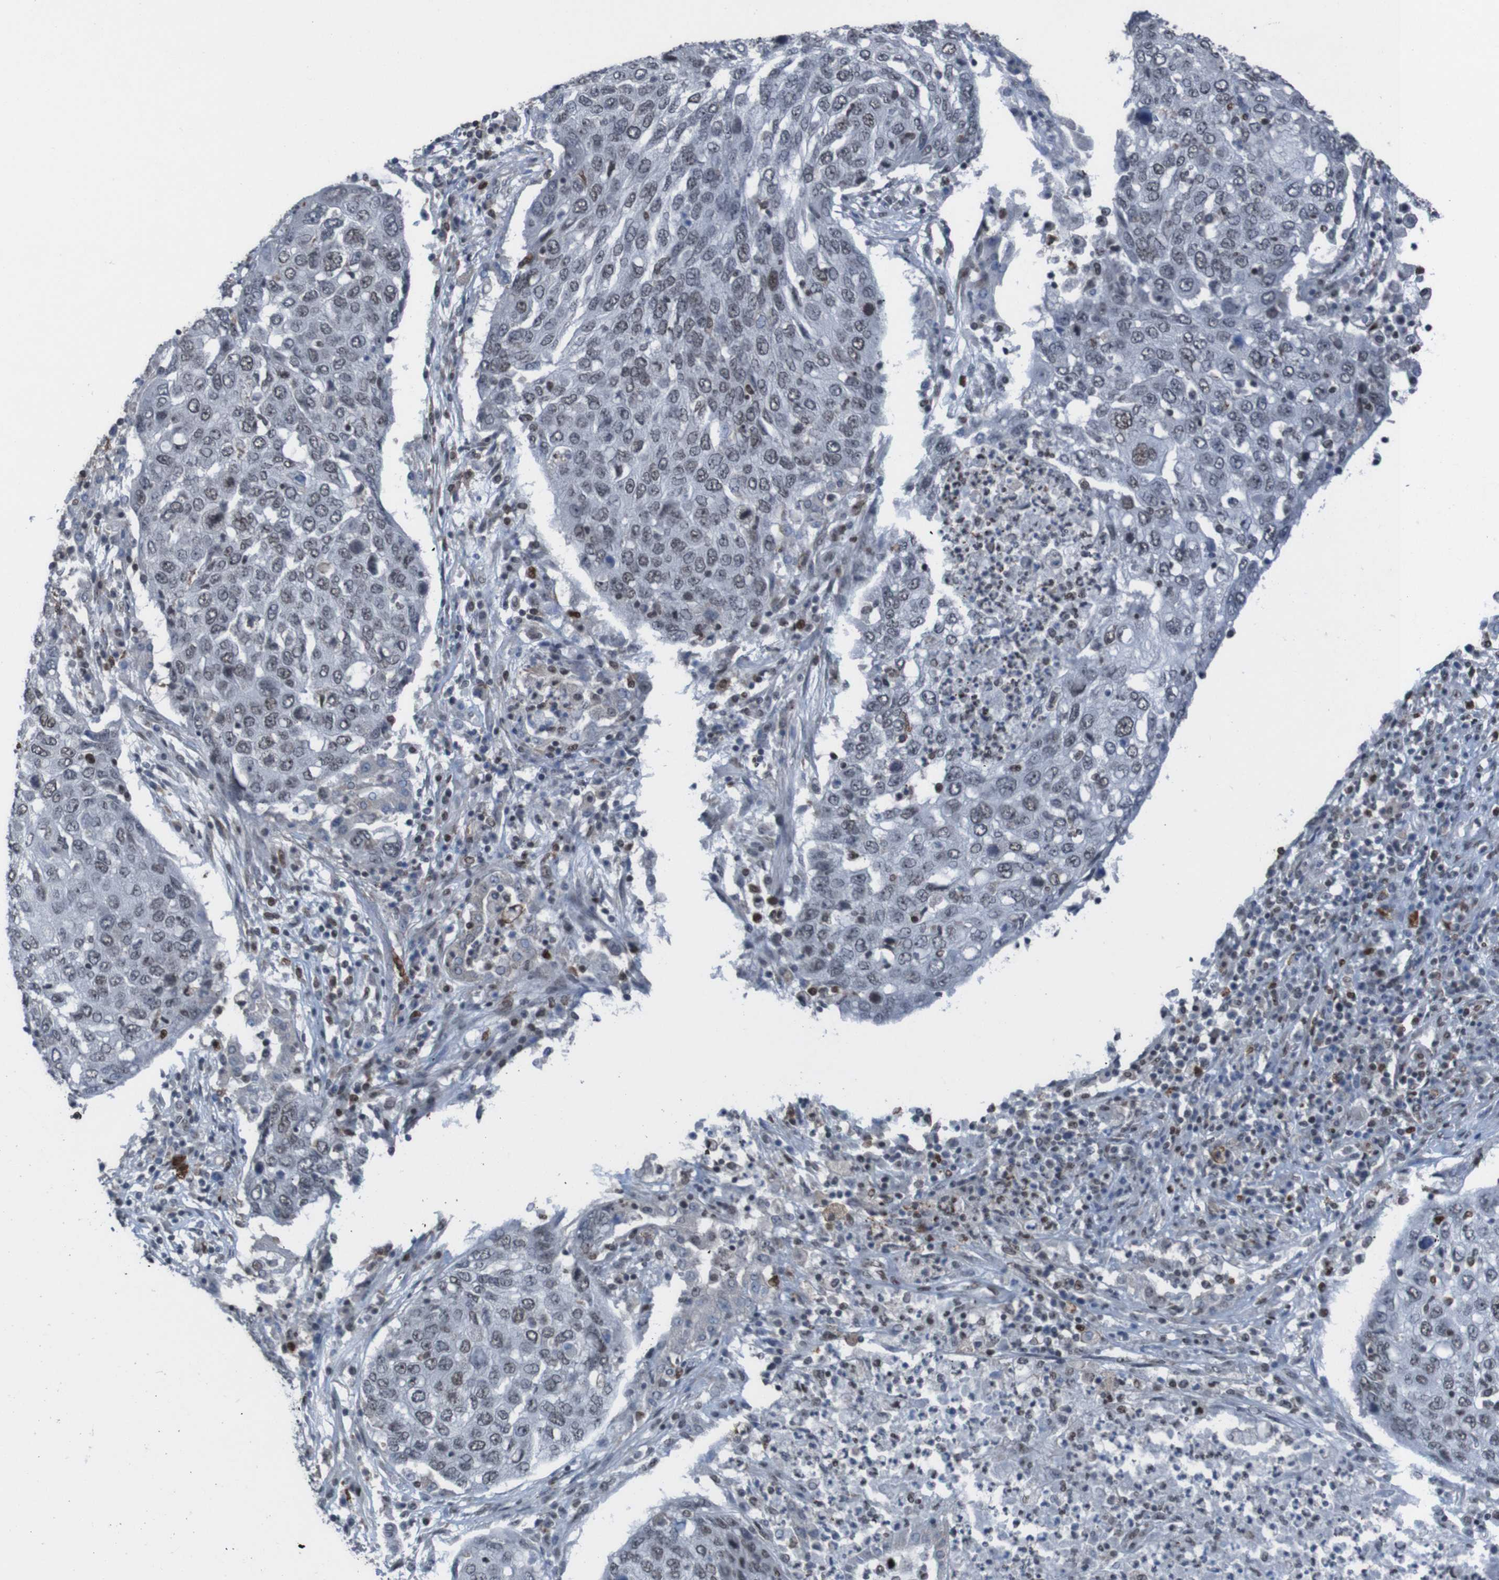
{"staining": {"intensity": "moderate", "quantity": "<25%", "location": "nuclear"}, "tissue": "lung cancer", "cell_type": "Tumor cells", "image_type": "cancer", "snomed": [{"axis": "morphology", "description": "Squamous cell carcinoma, NOS"}, {"axis": "topography", "description": "Lung"}], "caption": "Lung cancer tissue shows moderate nuclear positivity in approximately <25% of tumor cells, visualized by immunohistochemistry. The protein is stained brown, and the nuclei are stained in blue (DAB (3,3'-diaminobenzidine) IHC with brightfield microscopy, high magnification).", "gene": "PHF2", "patient": {"sex": "female", "age": 63}}